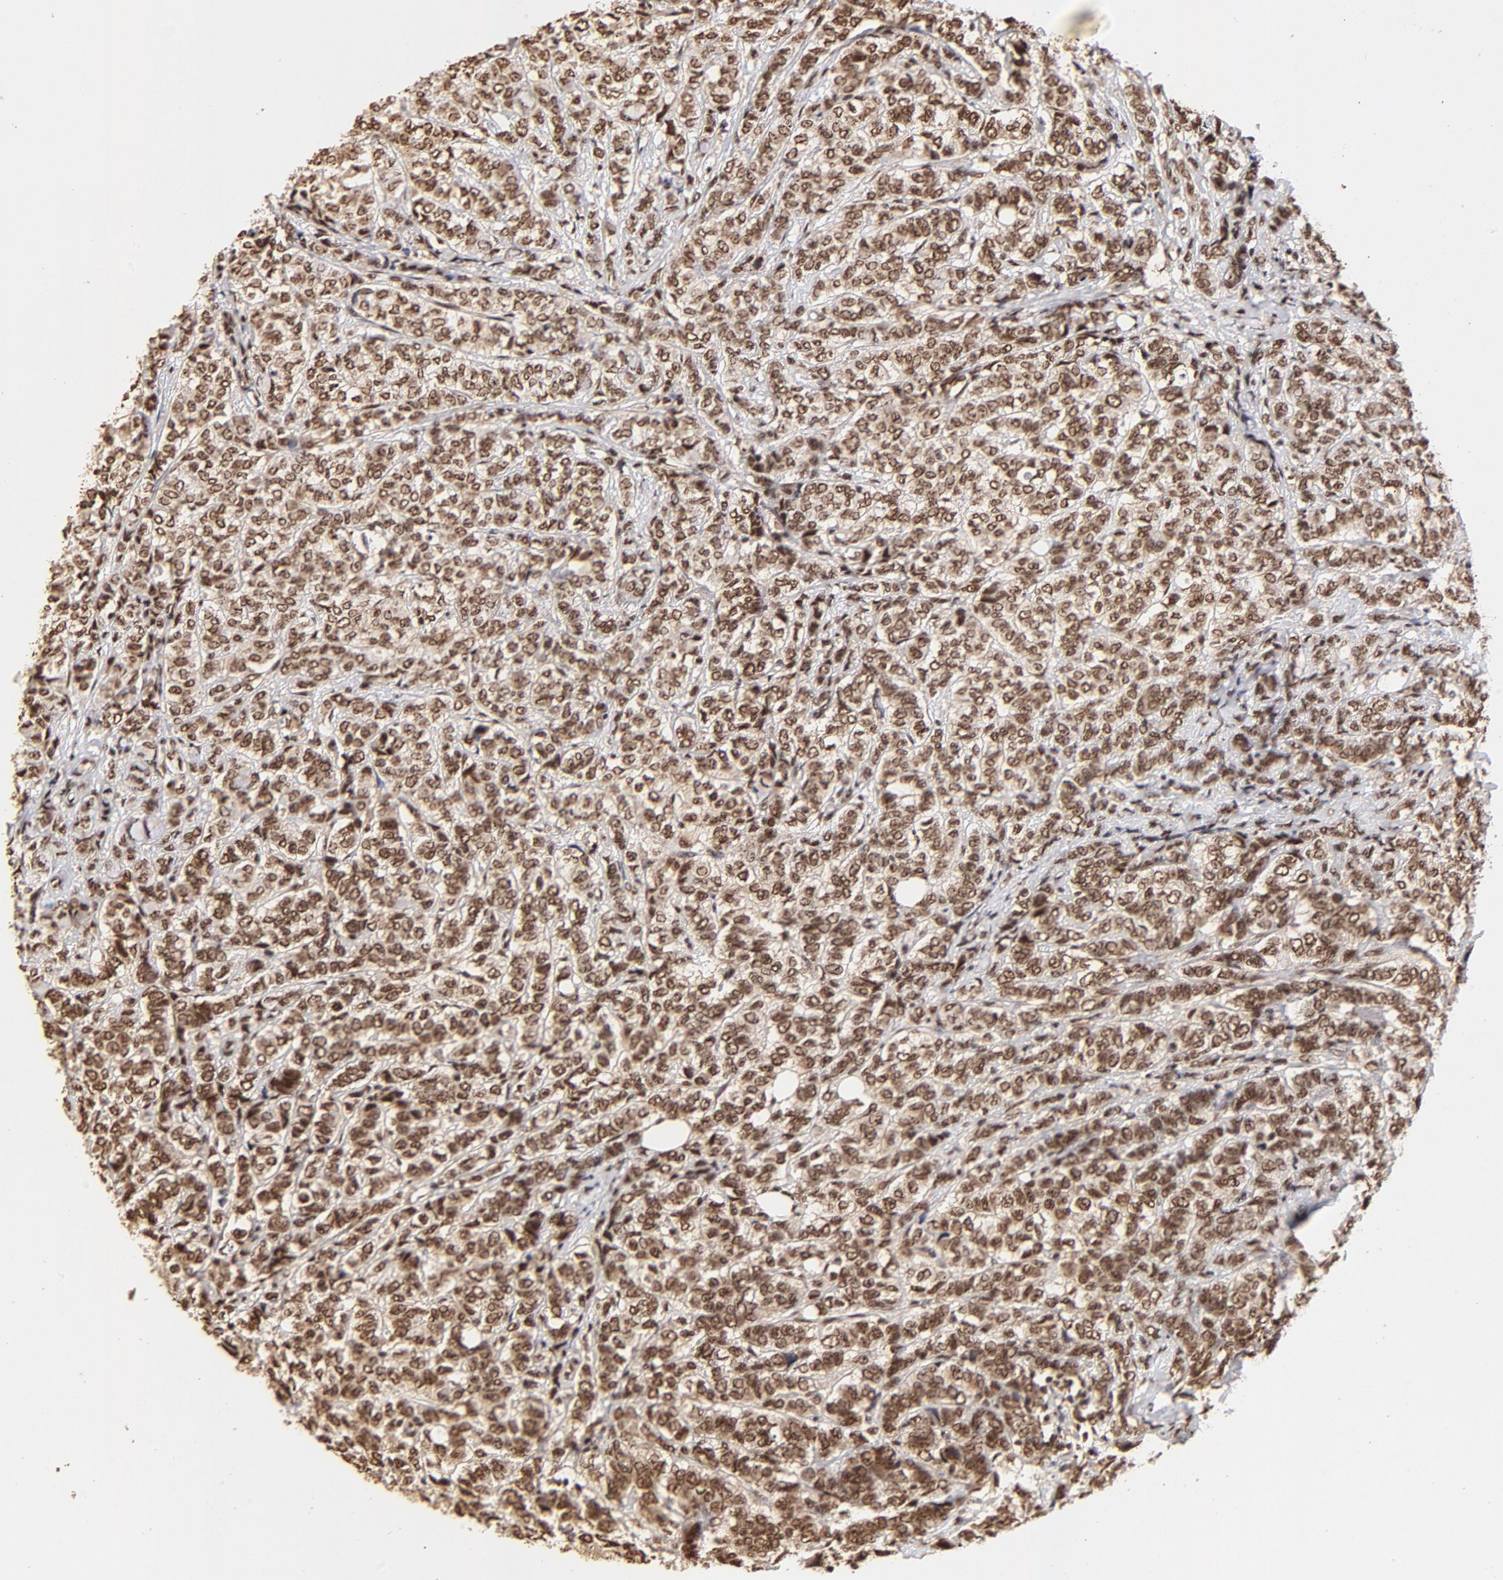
{"staining": {"intensity": "strong", "quantity": ">75%", "location": "cytoplasmic/membranous,nuclear"}, "tissue": "breast cancer", "cell_type": "Tumor cells", "image_type": "cancer", "snomed": [{"axis": "morphology", "description": "Lobular carcinoma"}, {"axis": "topography", "description": "Breast"}], "caption": "High-magnification brightfield microscopy of breast cancer stained with DAB (3,3'-diaminobenzidine) (brown) and counterstained with hematoxylin (blue). tumor cells exhibit strong cytoplasmic/membranous and nuclear positivity is identified in approximately>75% of cells.", "gene": "MED12", "patient": {"sex": "female", "age": 60}}